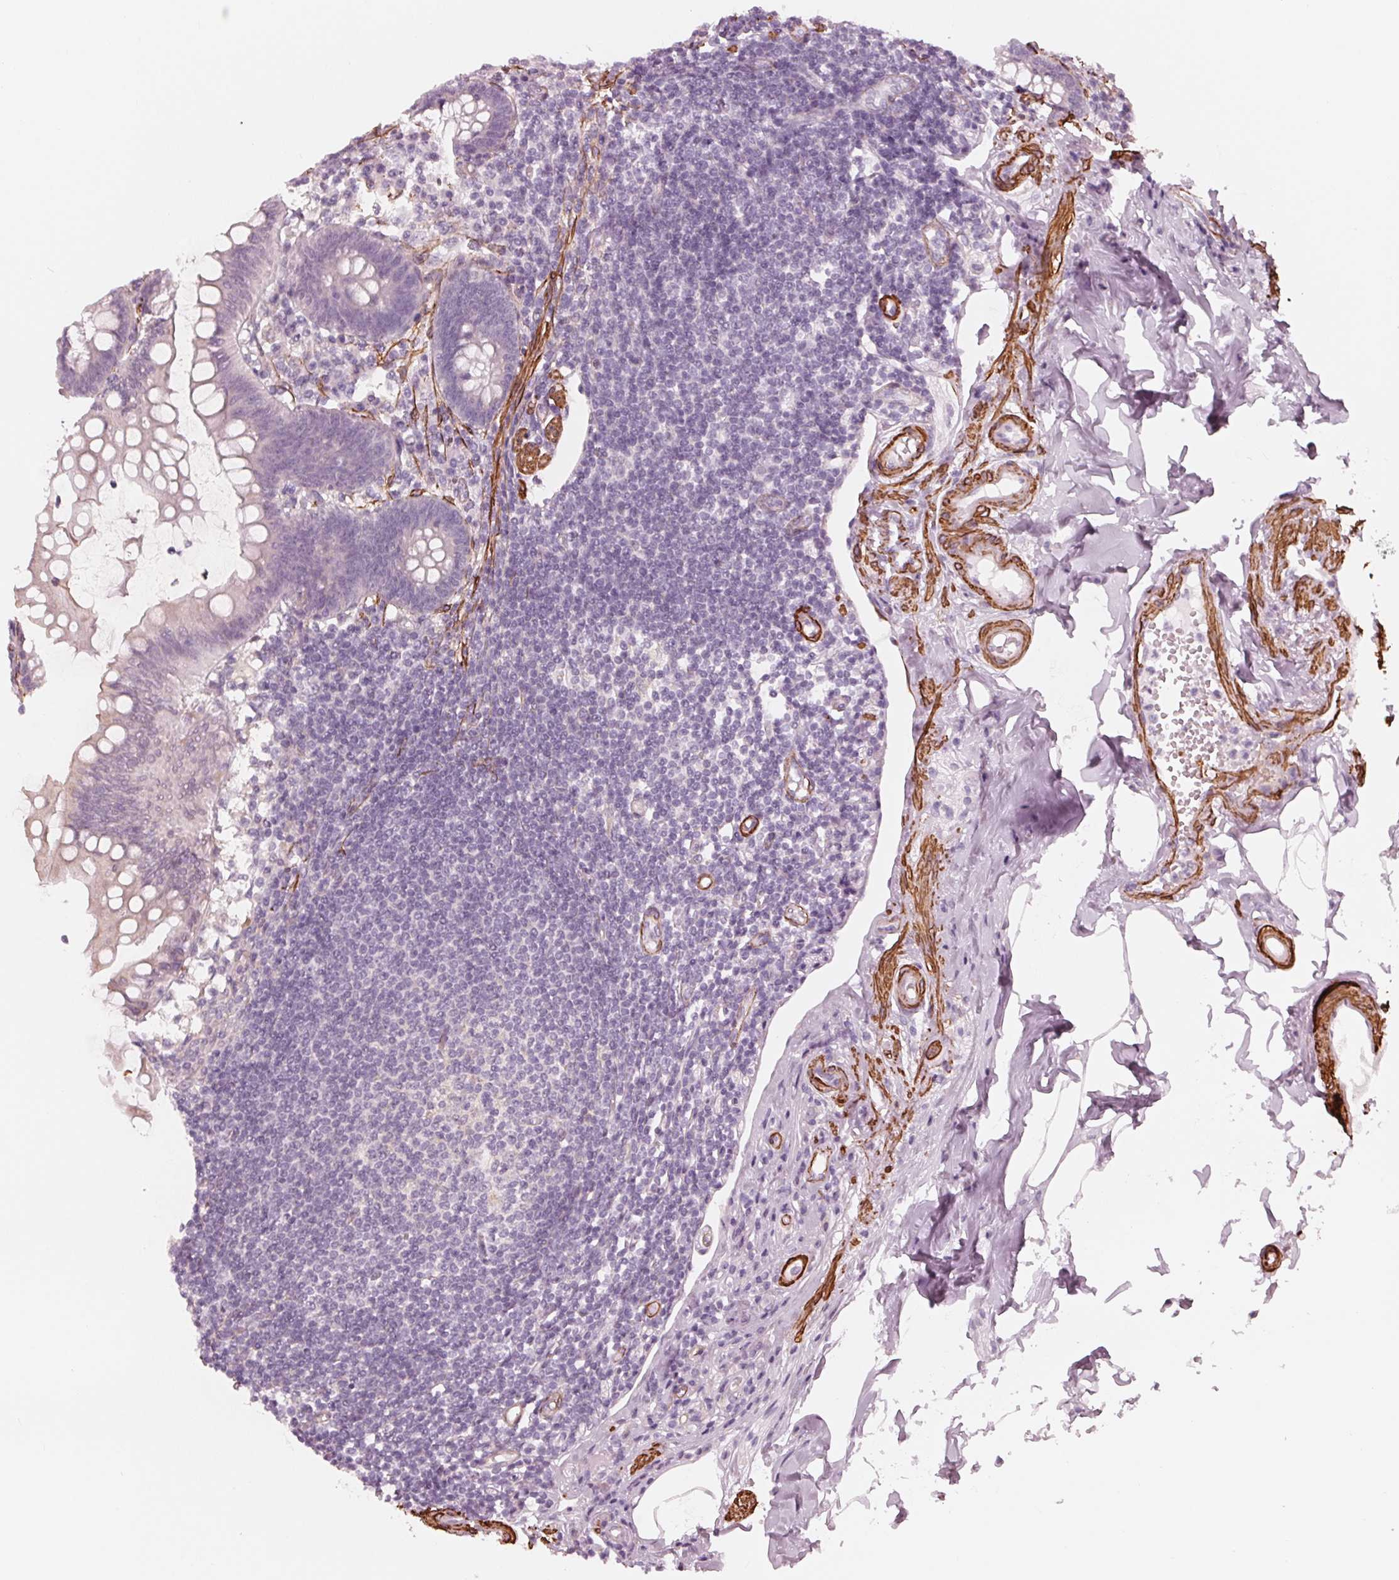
{"staining": {"intensity": "negative", "quantity": "none", "location": "none"}, "tissue": "appendix", "cell_type": "Glandular cells", "image_type": "normal", "snomed": [{"axis": "morphology", "description": "Normal tissue, NOS"}, {"axis": "topography", "description": "Appendix"}], "caption": "DAB (3,3'-diaminobenzidine) immunohistochemical staining of benign human appendix demonstrates no significant positivity in glandular cells.", "gene": "MIER3", "patient": {"sex": "female", "age": 57}}